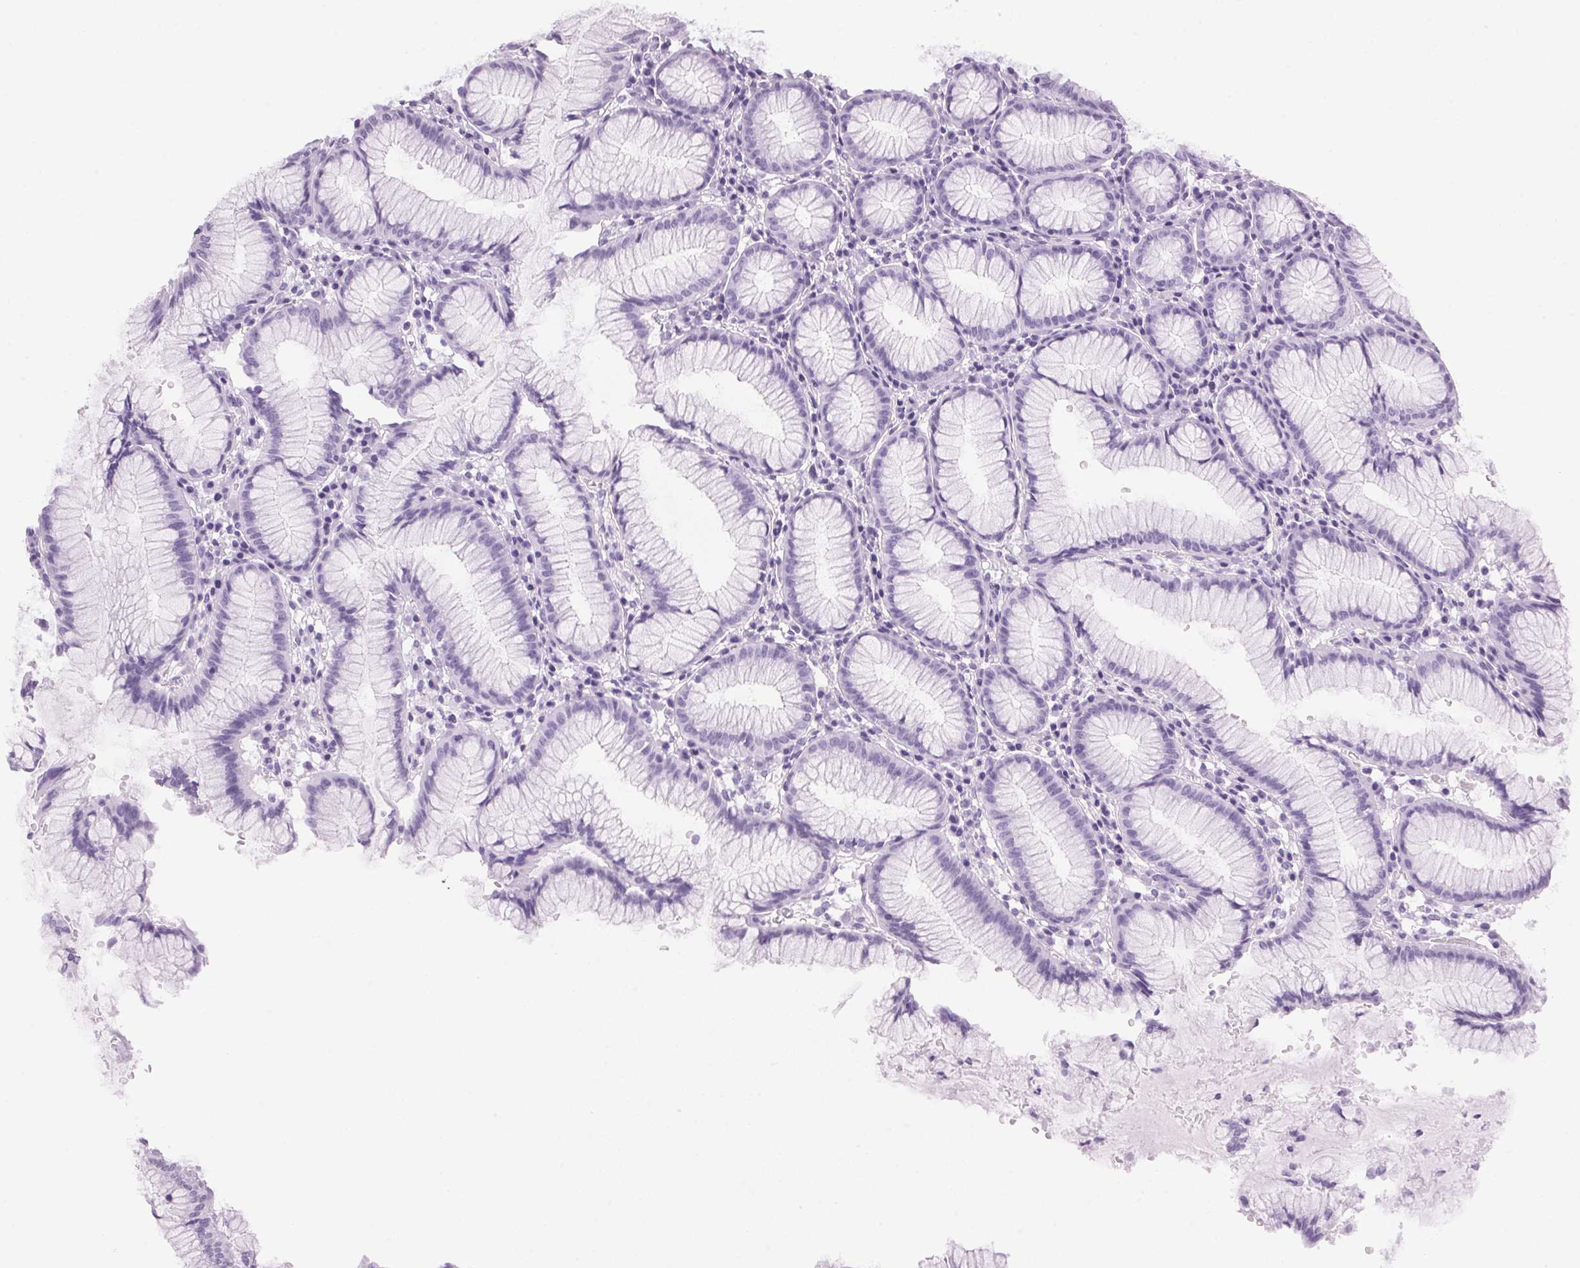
{"staining": {"intensity": "negative", "quantity": "none", "location": "none"}, "tissue": "stomach", "cell_type": "Glandular cells", "image_type": "normal", "snomed": [{"axis": "morphology", "description": "Normal tissue, NOS"}, {"axis": "topography", "description": "Stomach"}], "caption": "This is a image of immunohistochemistry (IHC) staining of unremarkable stomach, which shows no staining in glandular cells.", "gene": "SP7", "patient": {"sex": "male", "age": 55}}